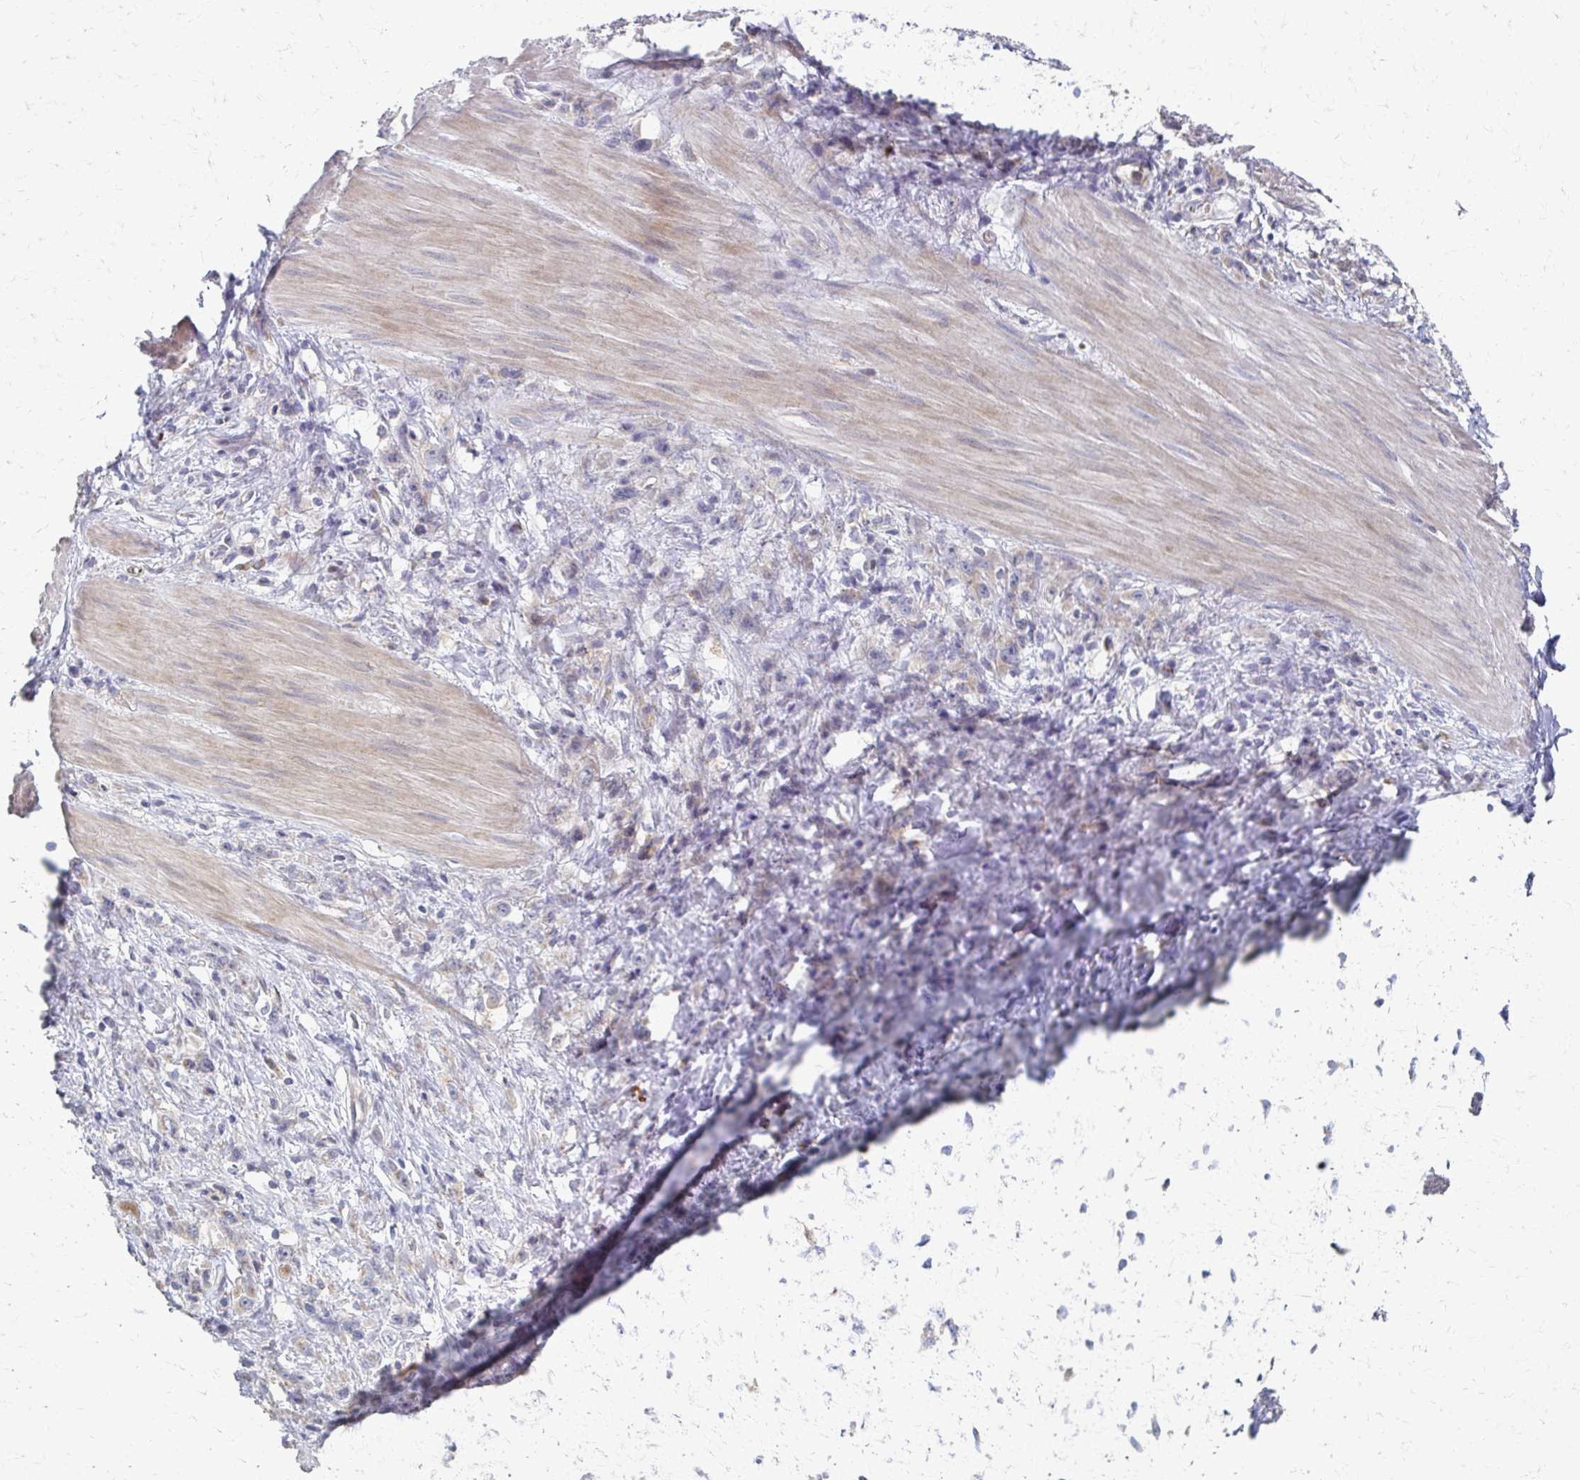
{"staining": {"intensity": "negative", "quantity": "none", "location": "none"}, "tissue": "stomach cancer", "cell_type": "Tumor cells", "image_type": "cancer", "snomed": [{"axis": "morphology", "description": "Adenocarcinoma, NOS"}, {"axis": "topography", "description": "Stomach"}], "caption": "DAB immunohistochemical staining of human stomach cancer exhibits no significant staining in tumor cells.", "gene": "SKA2", "patient": {"sex": "male", "age": 47}}